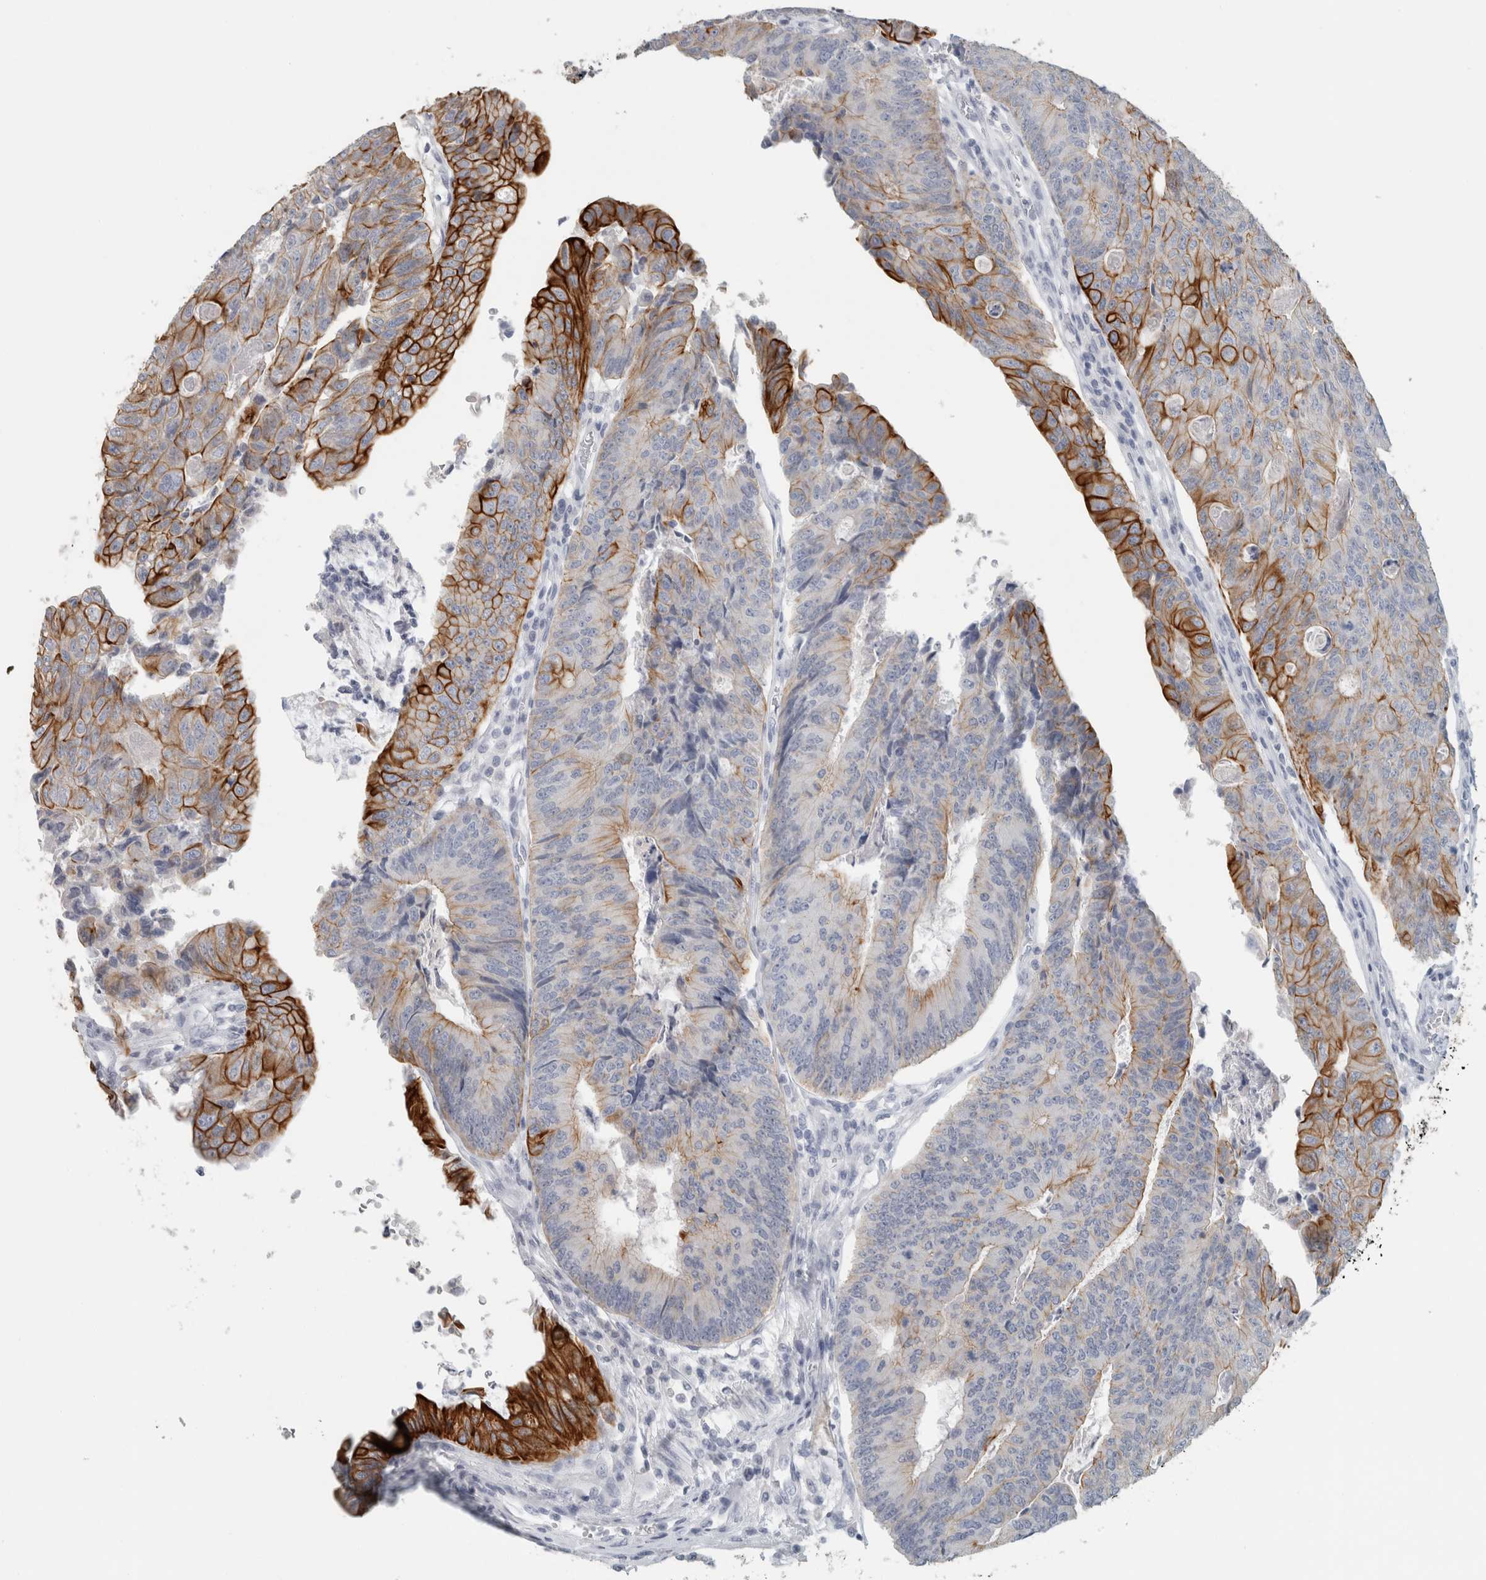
{"staining": {"intensity": "strong", "quantity": "25%-75%", "location": "cytoplasmic/membranous"}, "tissue": "colorectal cancer", "cell_type": "Tumor cells", "image_type": "cancer", "snomed": [{"axis": "morphology", "description": "Adenocarcinoma, NOS"}, {"axis": "topography", "description": "Colon"}], "caption": "A brown stain highlights strong cytoplasmic/membranous positivity of a protein in human colorectal cancer tumor cells.", "gene": "SLC28A3", "patient": {"sex": "female", "age": 67}}